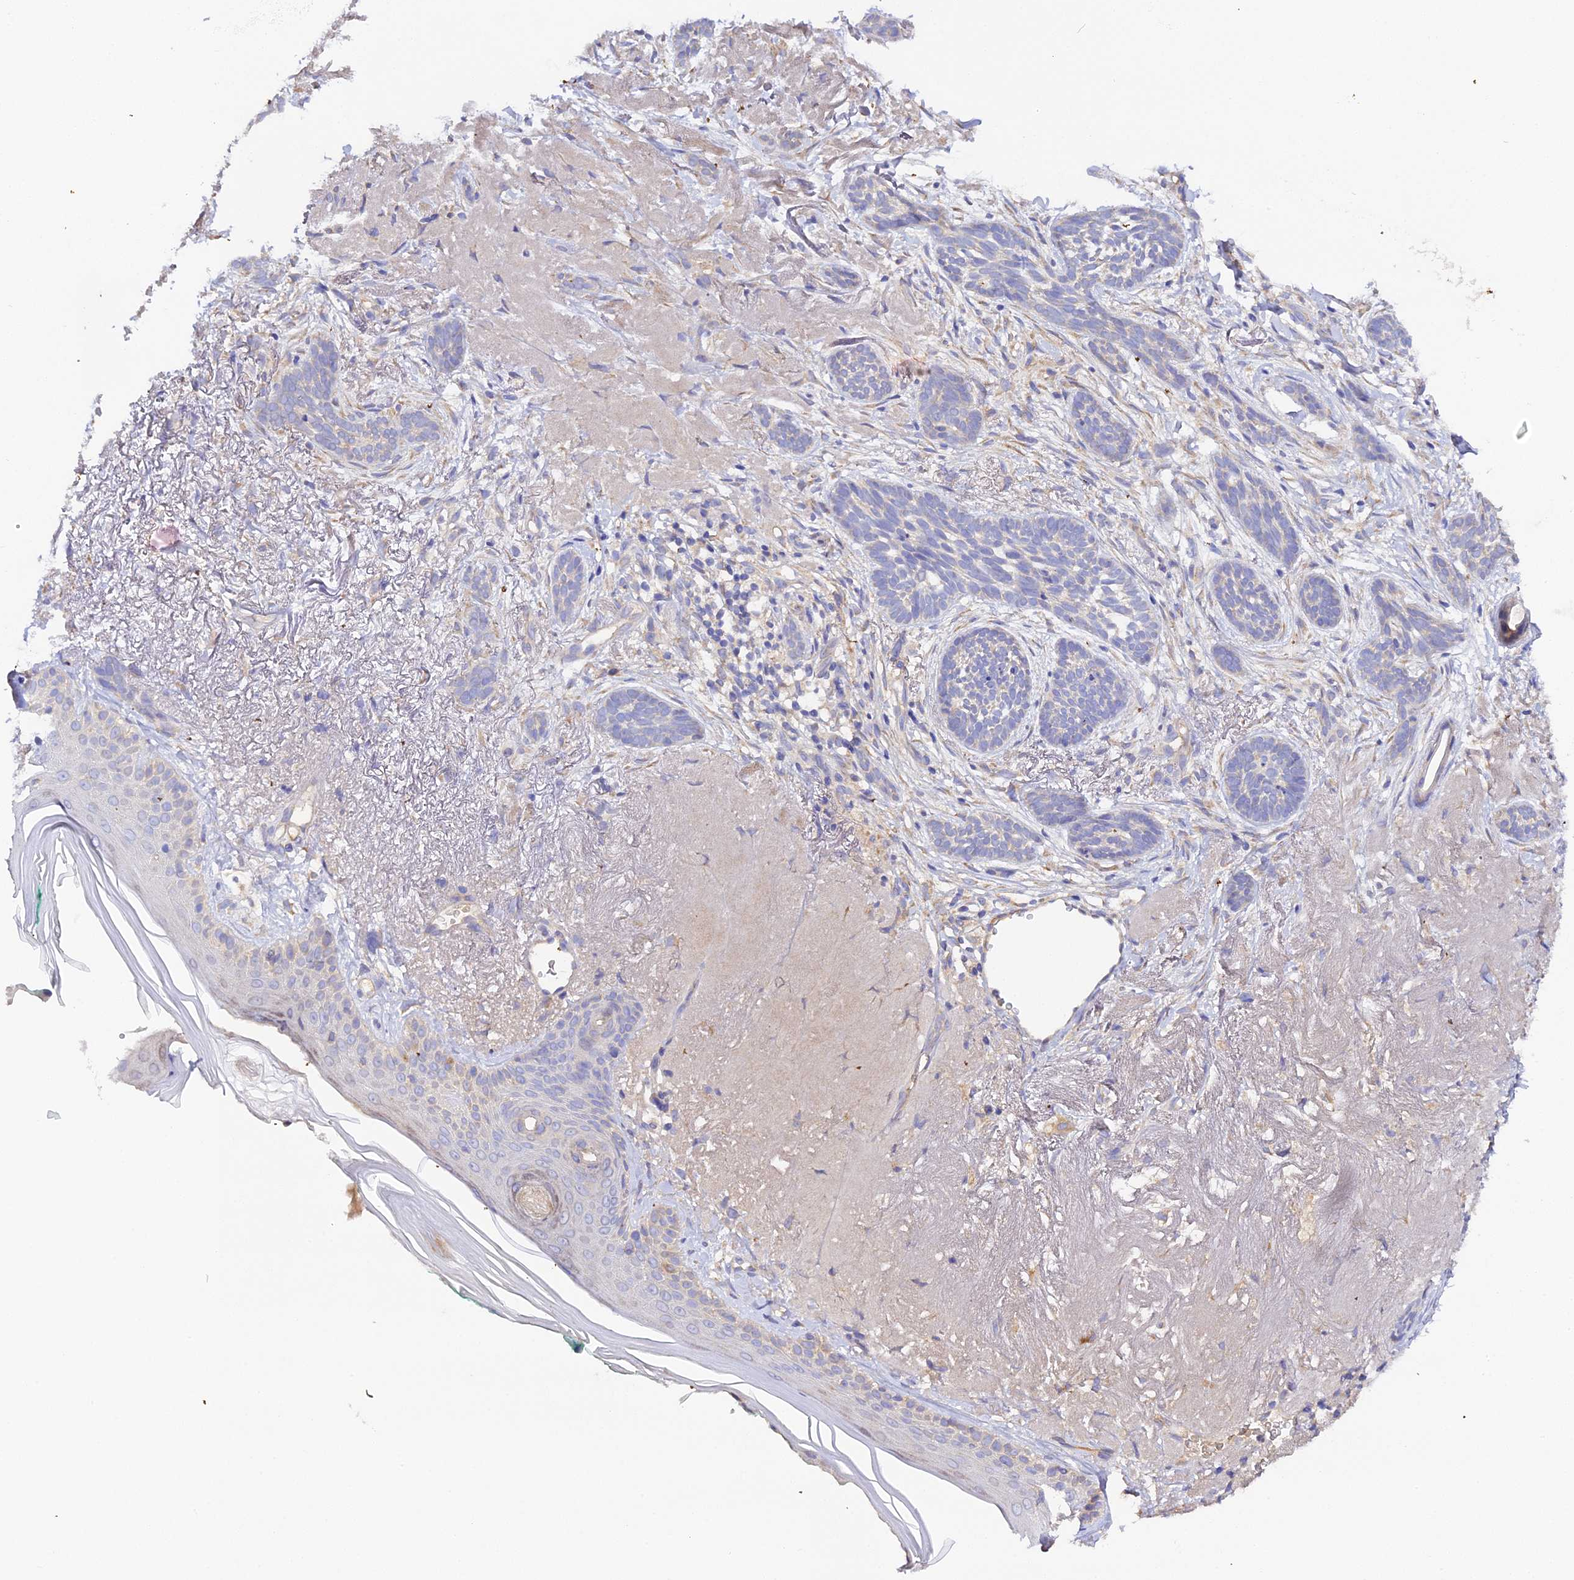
{"staining": {"intensity": "negative", "quantity": "none", "location": "none"}, "tissue": "skin cancer", "cell_type": "Tumor cells", "image_type": "cancer", "snomed": [{"axis": "morphology", "description": "Basal cell carcinoma"}, {"axis": "topography", "description": "Skin"}], "caption": "This histopathology image is of skin cancer (basal cell carcinoma) stained with IHC to label a protein in brown with the nuclei are counter-stained blue. There is no positivity in tumor cells. Nuclei are stained in blue.", "gene": "SCX", "patient": {"sex": "male", "age": 71}}